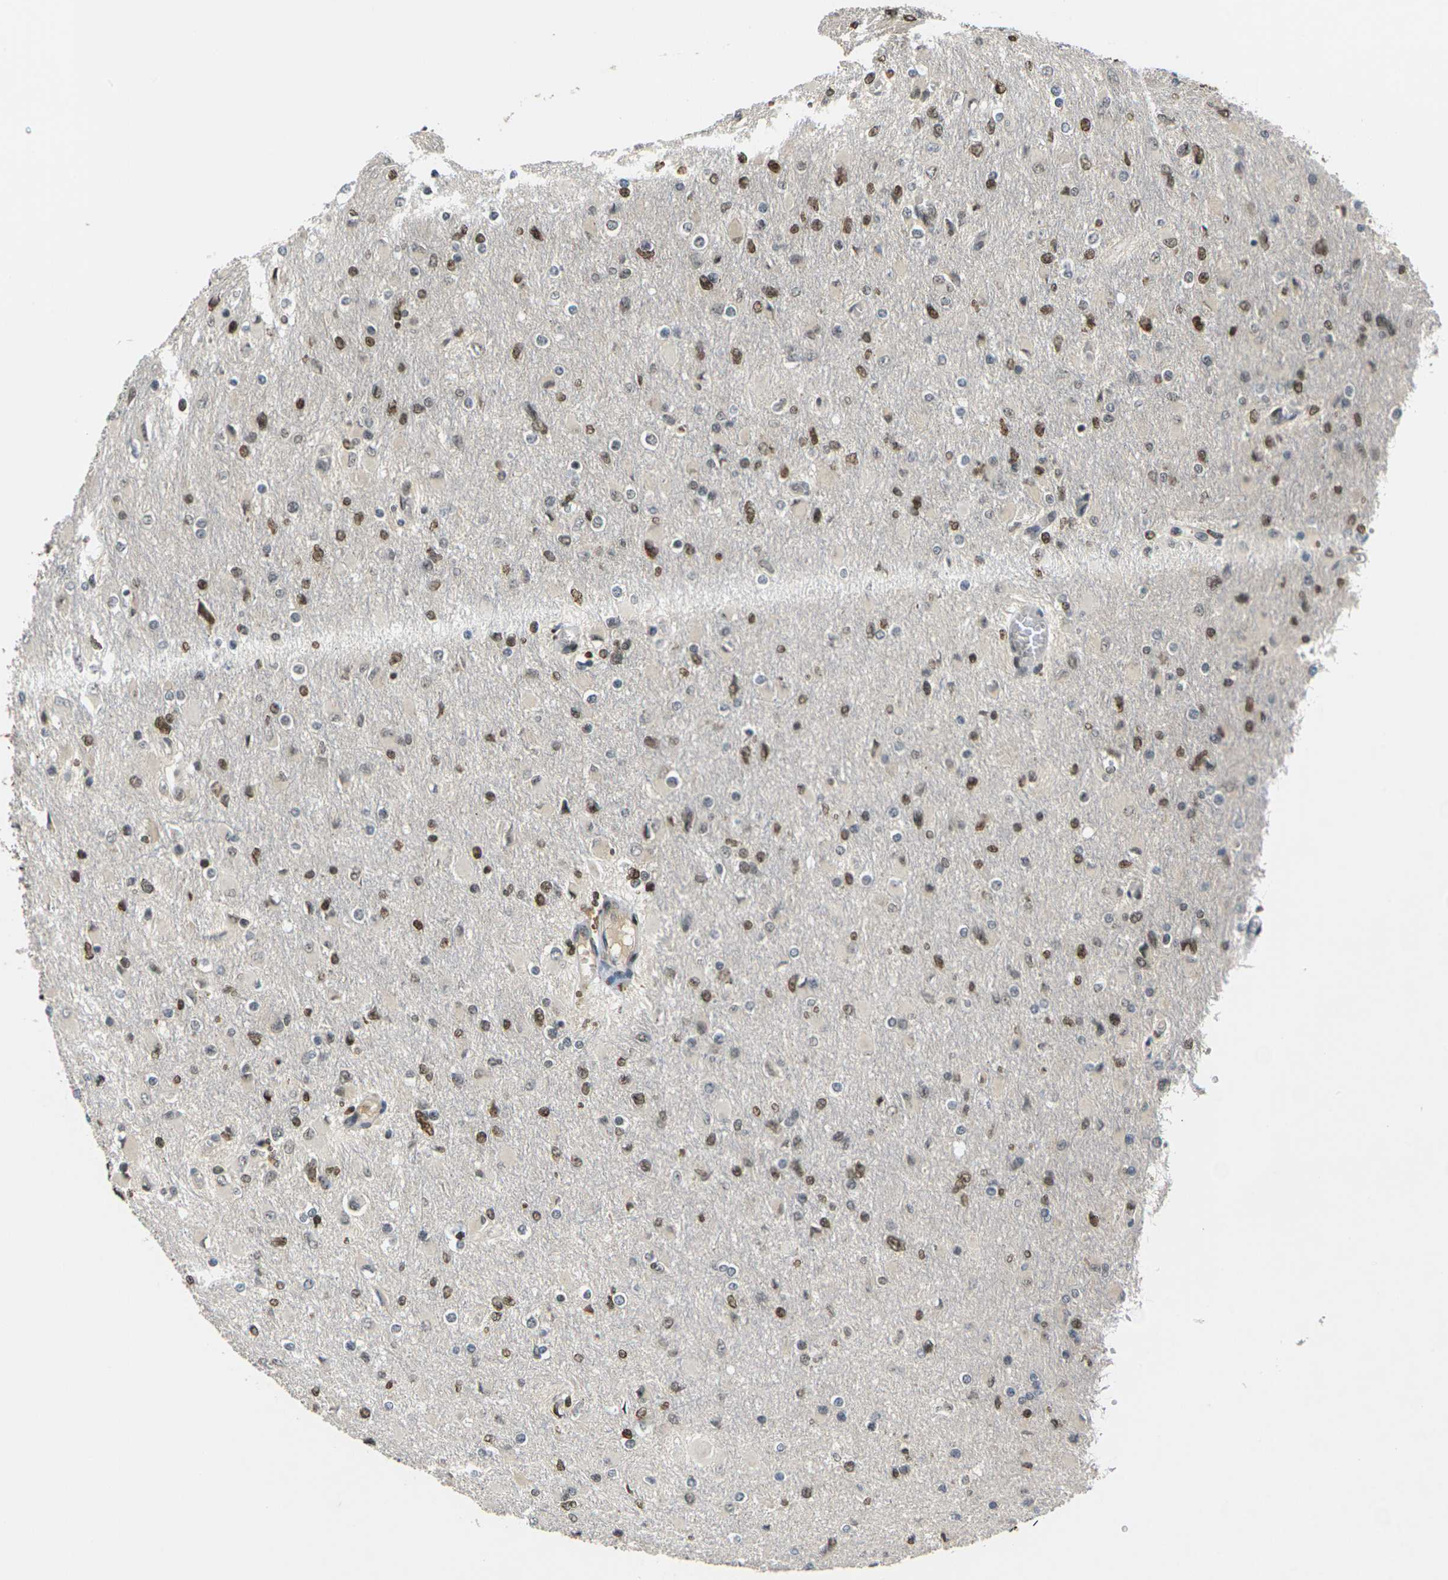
{"staining": {"intensity": "moderate", "quantity": "25%-75%", "location": "nuclear"}, "tissue": "glioma", "cell_type": "Tumor cells", "image_type": "cancer", "snomed": [{"axis": "morphology", "description": "Glioma, malignant, High grade"}, {"axis": "topography", "description": "Cerebral cortex"}], "caption": "Tumor cells exhibit medium levels of moderate nuclear staining in approximately 25%-75% of cells in human high-grade glioma (malignant).", "gene": "NELFA", "patient": {"sex": "female", "age": 36}}